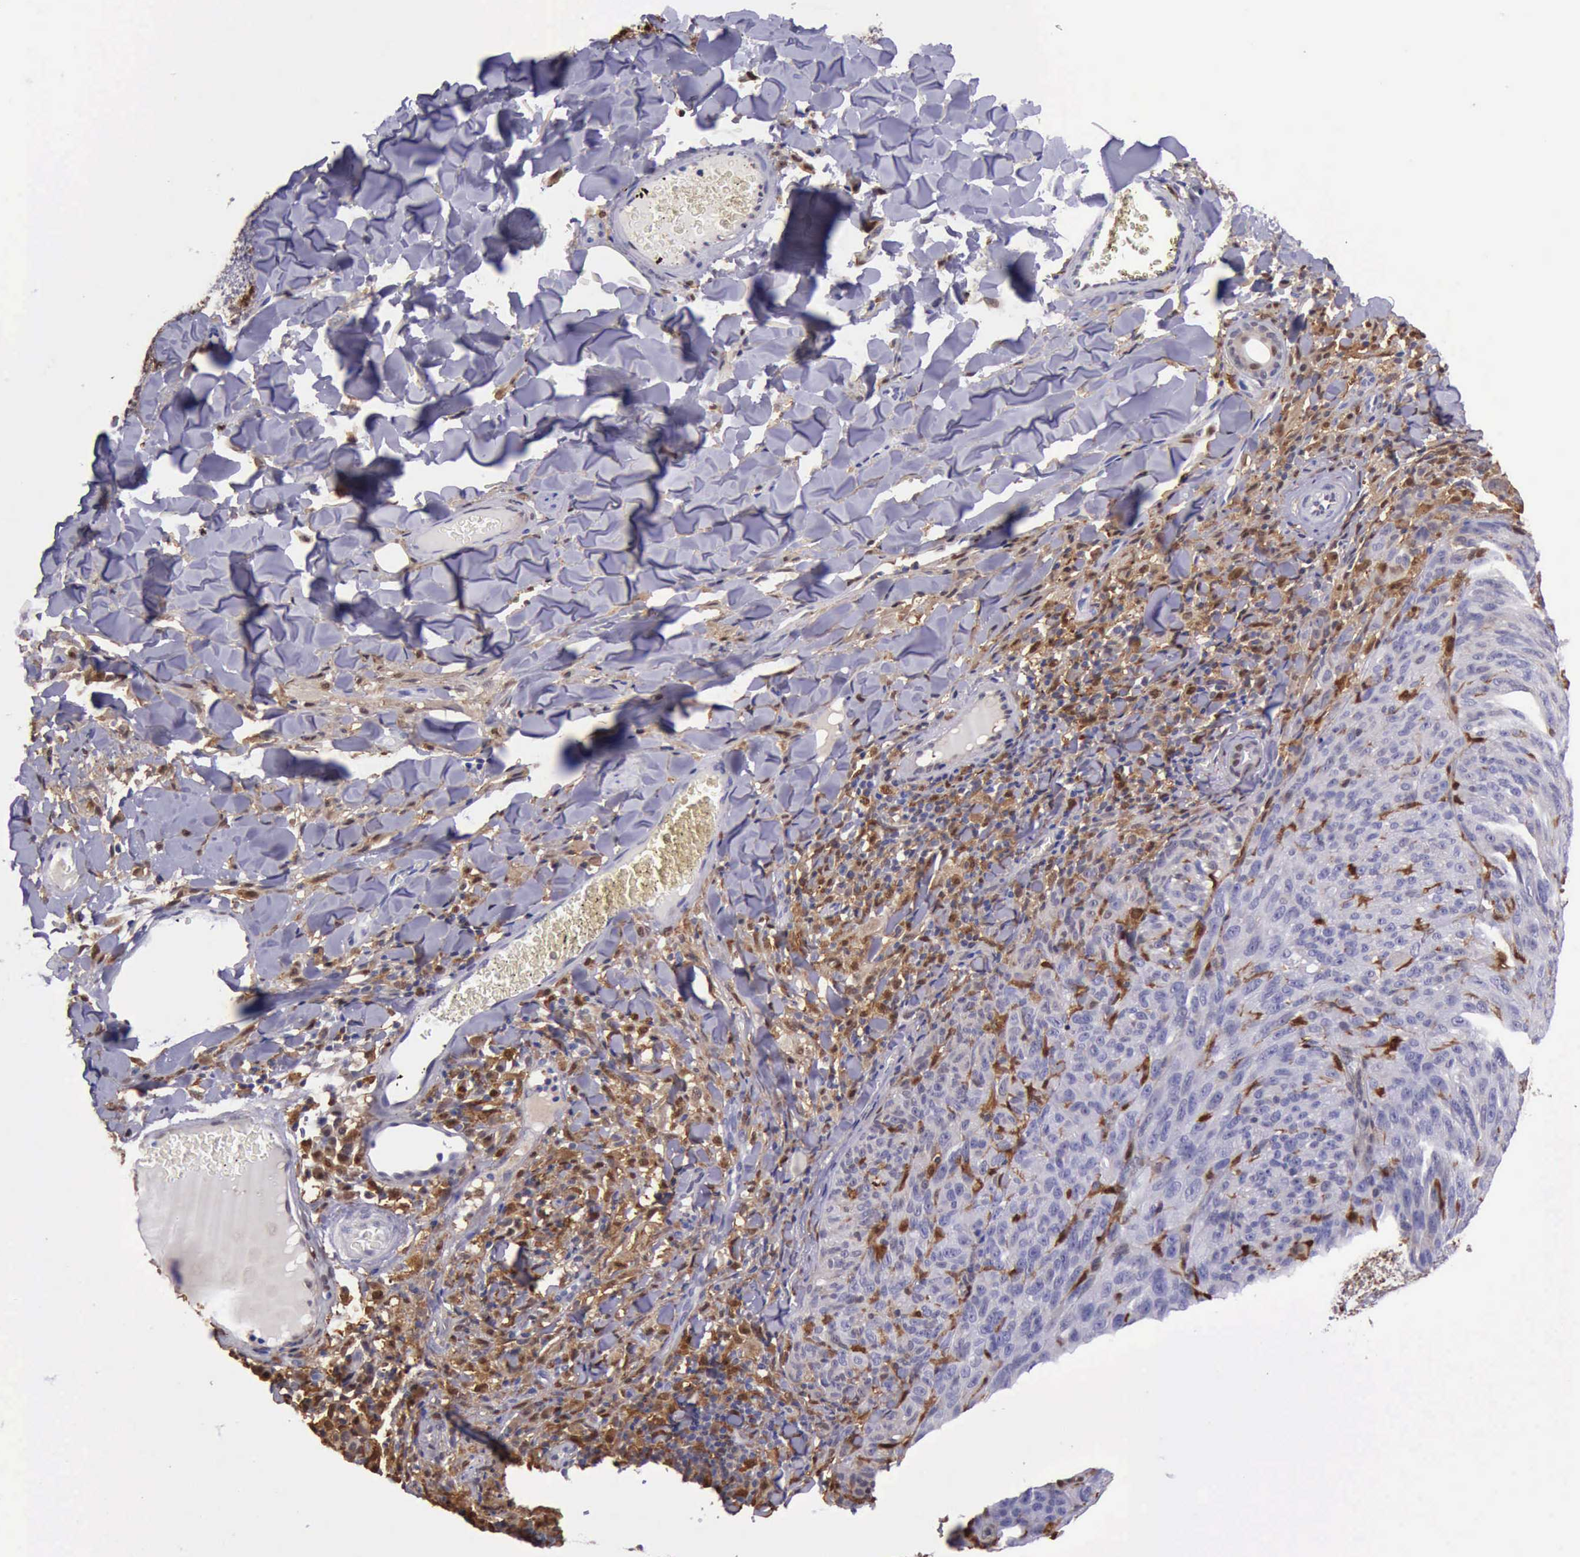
{"staining": {"intensity": "moderate", "quantity": "<25%", "location": "cytoplasmic/membranous"}, "tissue": "melanoma", "cell_type": "Tumor cells", "image_type": "cancer", "snomed": [{"axis": "morphology", "description": "Malignant melanoma, NOS"}, {"axis": "topography", "description": "Skin"}], "caption": "Immunohistochemistry of human melanoma demonstrates low levels of moderate cytoplasmic/membranous staining in approximately <25% of tumor cells.", "gene": "TYMP", "patient": {"sex": "male", "age": 76}}